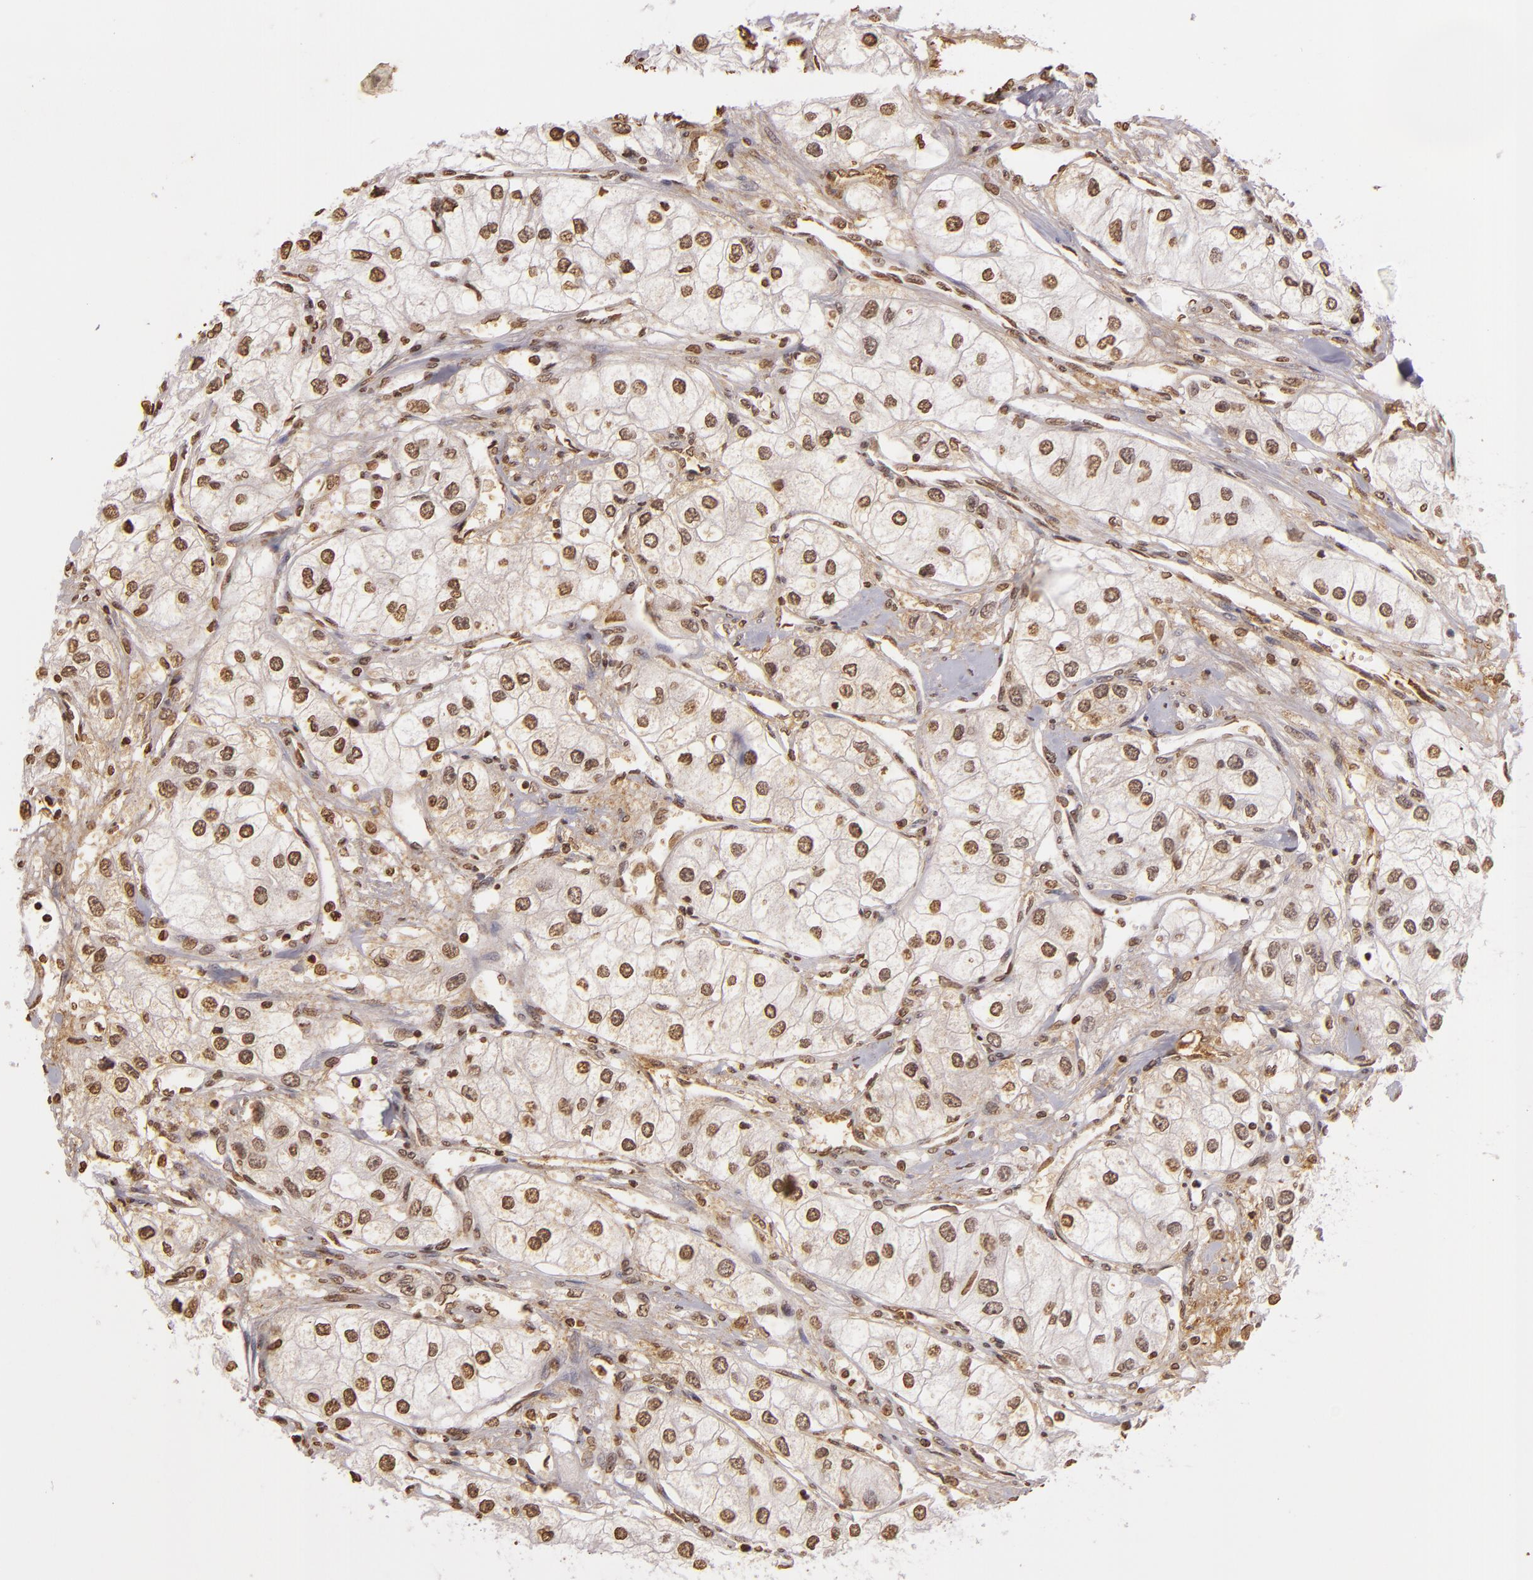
{"staining": {"intensity": "moderate", "quantity": ">75%", "location": "nuclear"}, "tissue": "renal cancer", "cell_type": "Tumor cells", "image_type": "cancer", "snomed": [{"axis": "morphology", "description": "Adenocarcinoma, NOS"}, {"axis": "topography", "description": "Kidney"}], "caption": "Immunohistochemistry (IHC) of adenocarcinoma (renal) reveals medium levels of moderate nuclear staining in about >75% of tumor cells.", "gene": "THRB", "patient": {"sex": "male", "age": 57}}